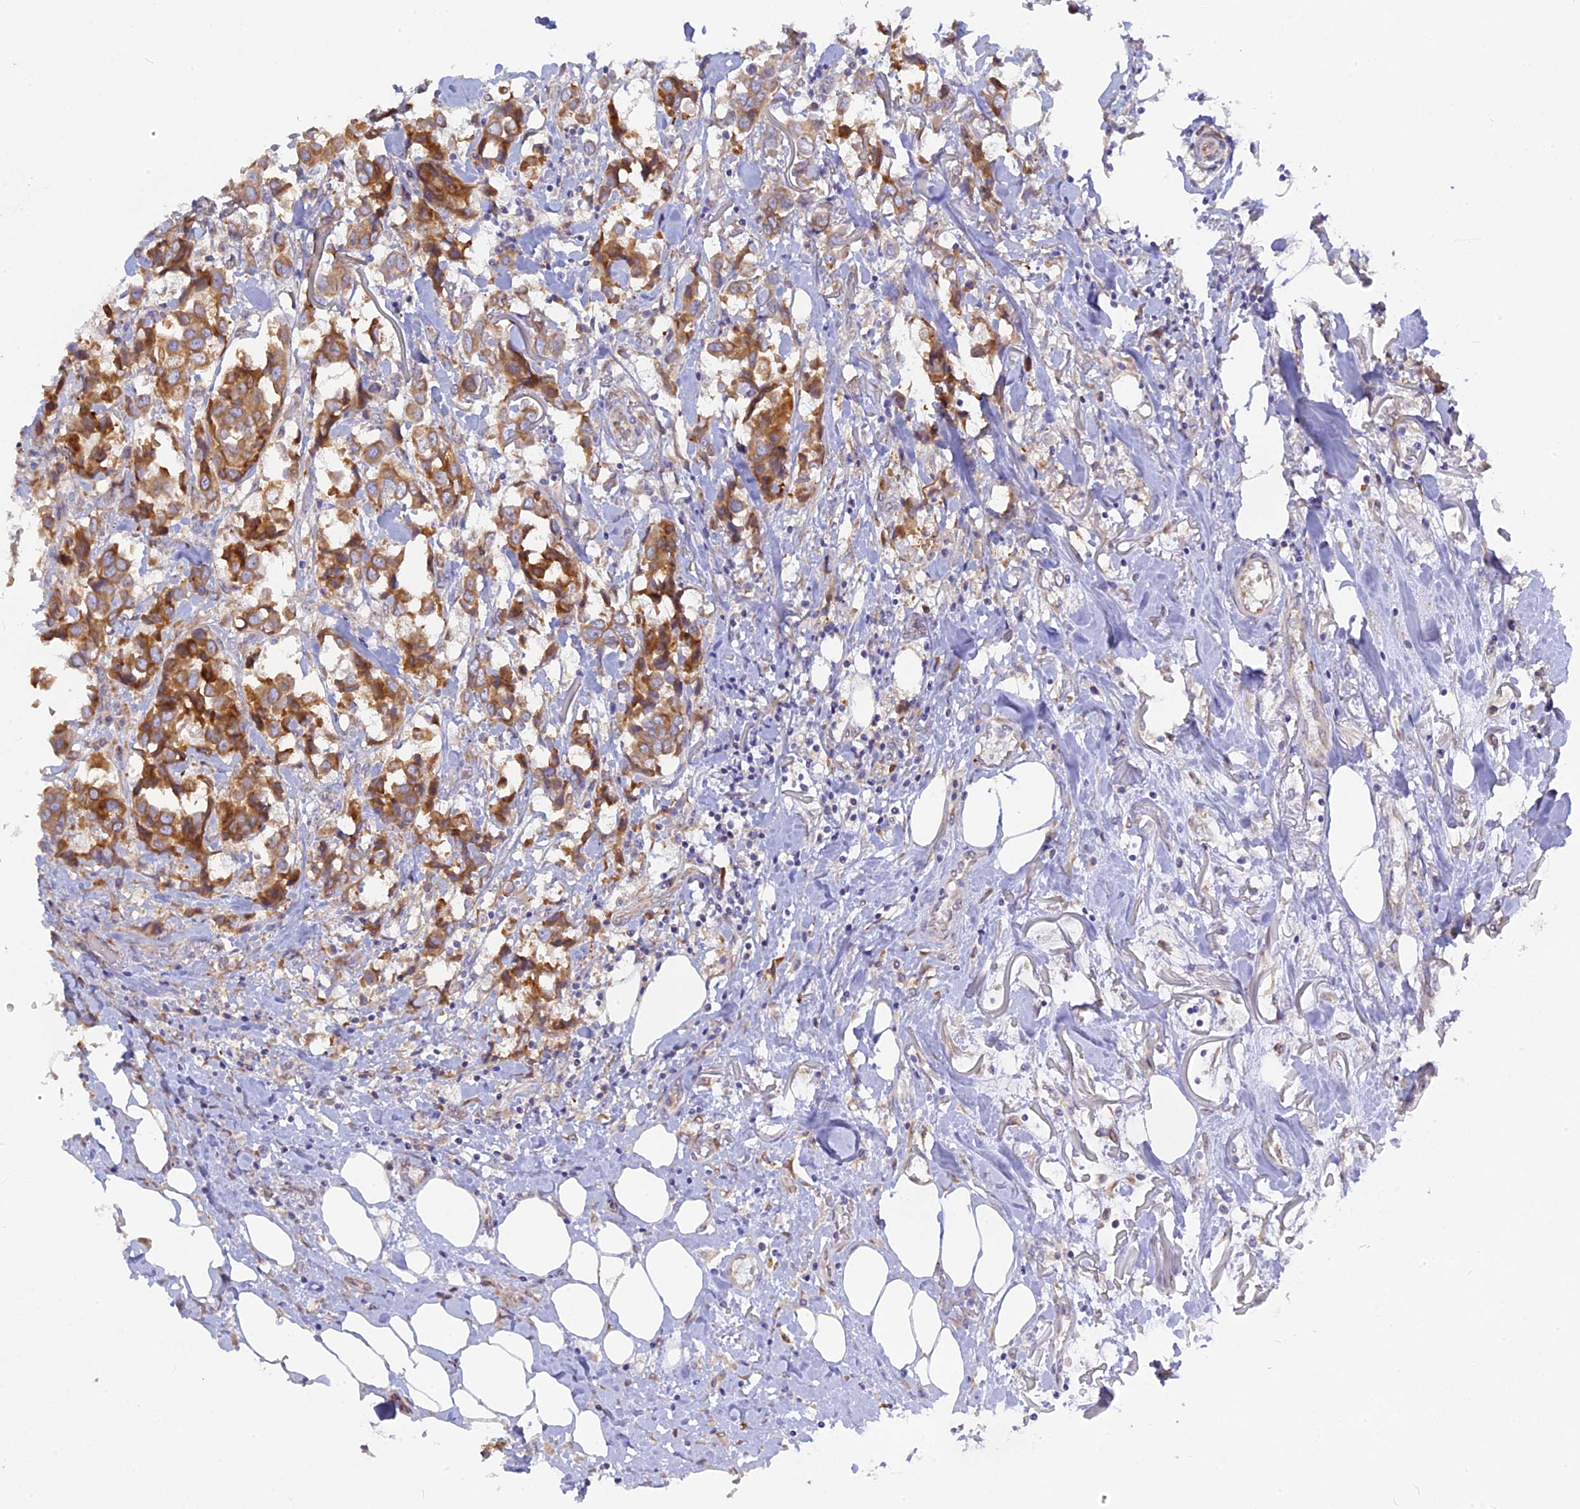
{"staining": {"intensity": "moderate", "quantity": ">75%", "location": "cytoplasmic/membranous"}, "tissue": "breast cancer", "cell_type": "Tumor cells", "image_type": "cancer", "snomed": [{"axis": "morphology", "description": "Duct carcinoma"}, {"axis": "topography", "description": "Breast"}], "caption": "An immunohistochemistry histopathology image of tumor tissue is shown. Protein staining in brown labels moderate cytoplasmic/membranous positivity in breast cancer (invasive ductal carcinoma) within tumor cells.", "gene": "TLCD1", "patient": {"sex": "female", "age": 80}}